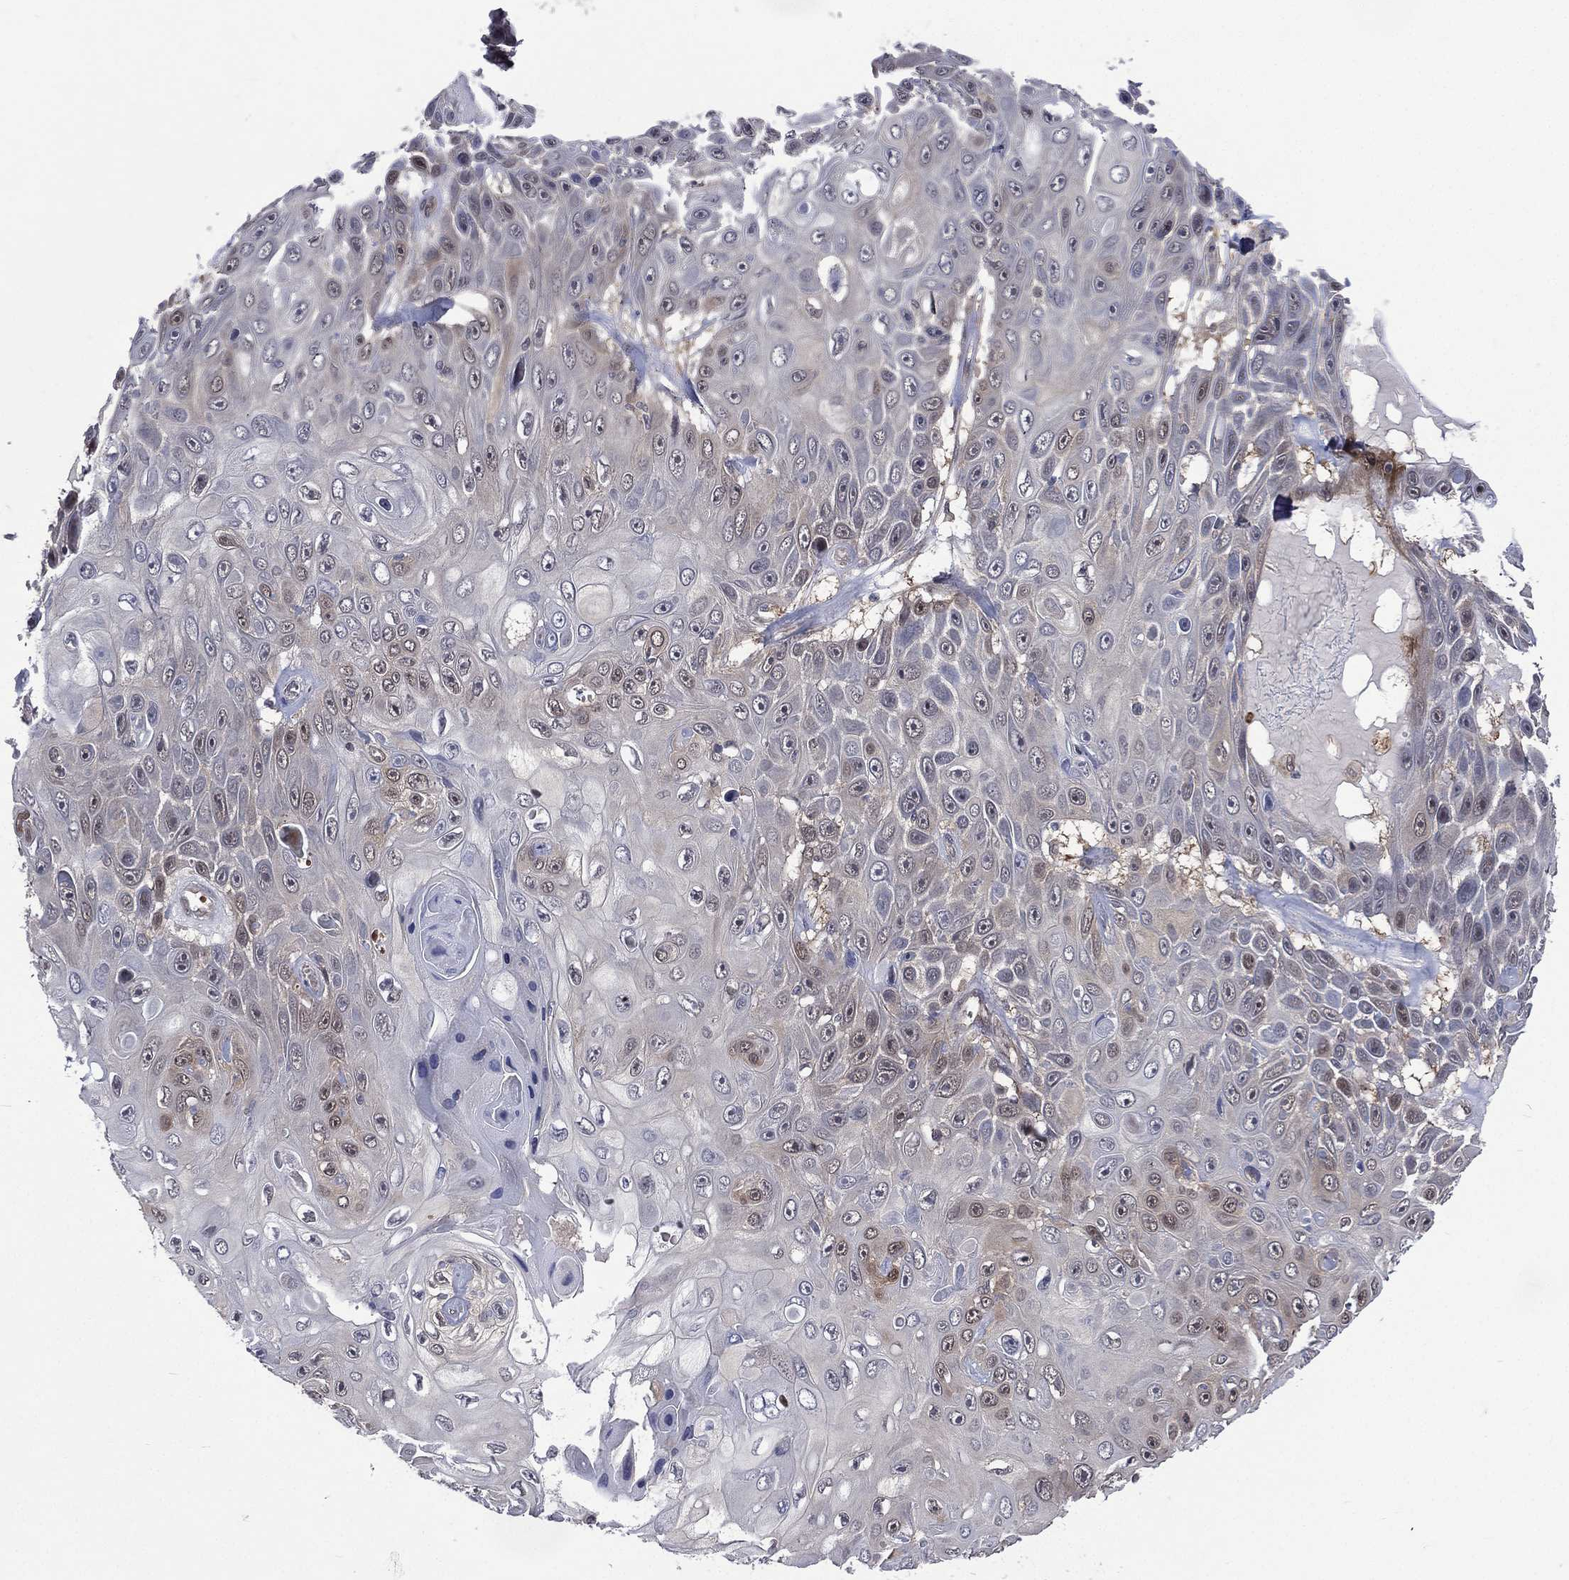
{"staining": {"intensity": "negative", "quantity": "none", "location": "none"}, "tissue": "skin cancer", "cell_type": "Tumor cells", "image_type": "cancer", "snomed": [{"axis": "morphology", "description": "Squamous cell carcinoma, NOS"}, {"axis": "topography", "description": "Skin"}], "caption": "DAB immunohistochemical staining of skin cancer (squamous cell carcinoma) shows no significant expression in tumor cells.", "gene": "MTAP", "patient": {"sex": "male", "age": 82}}